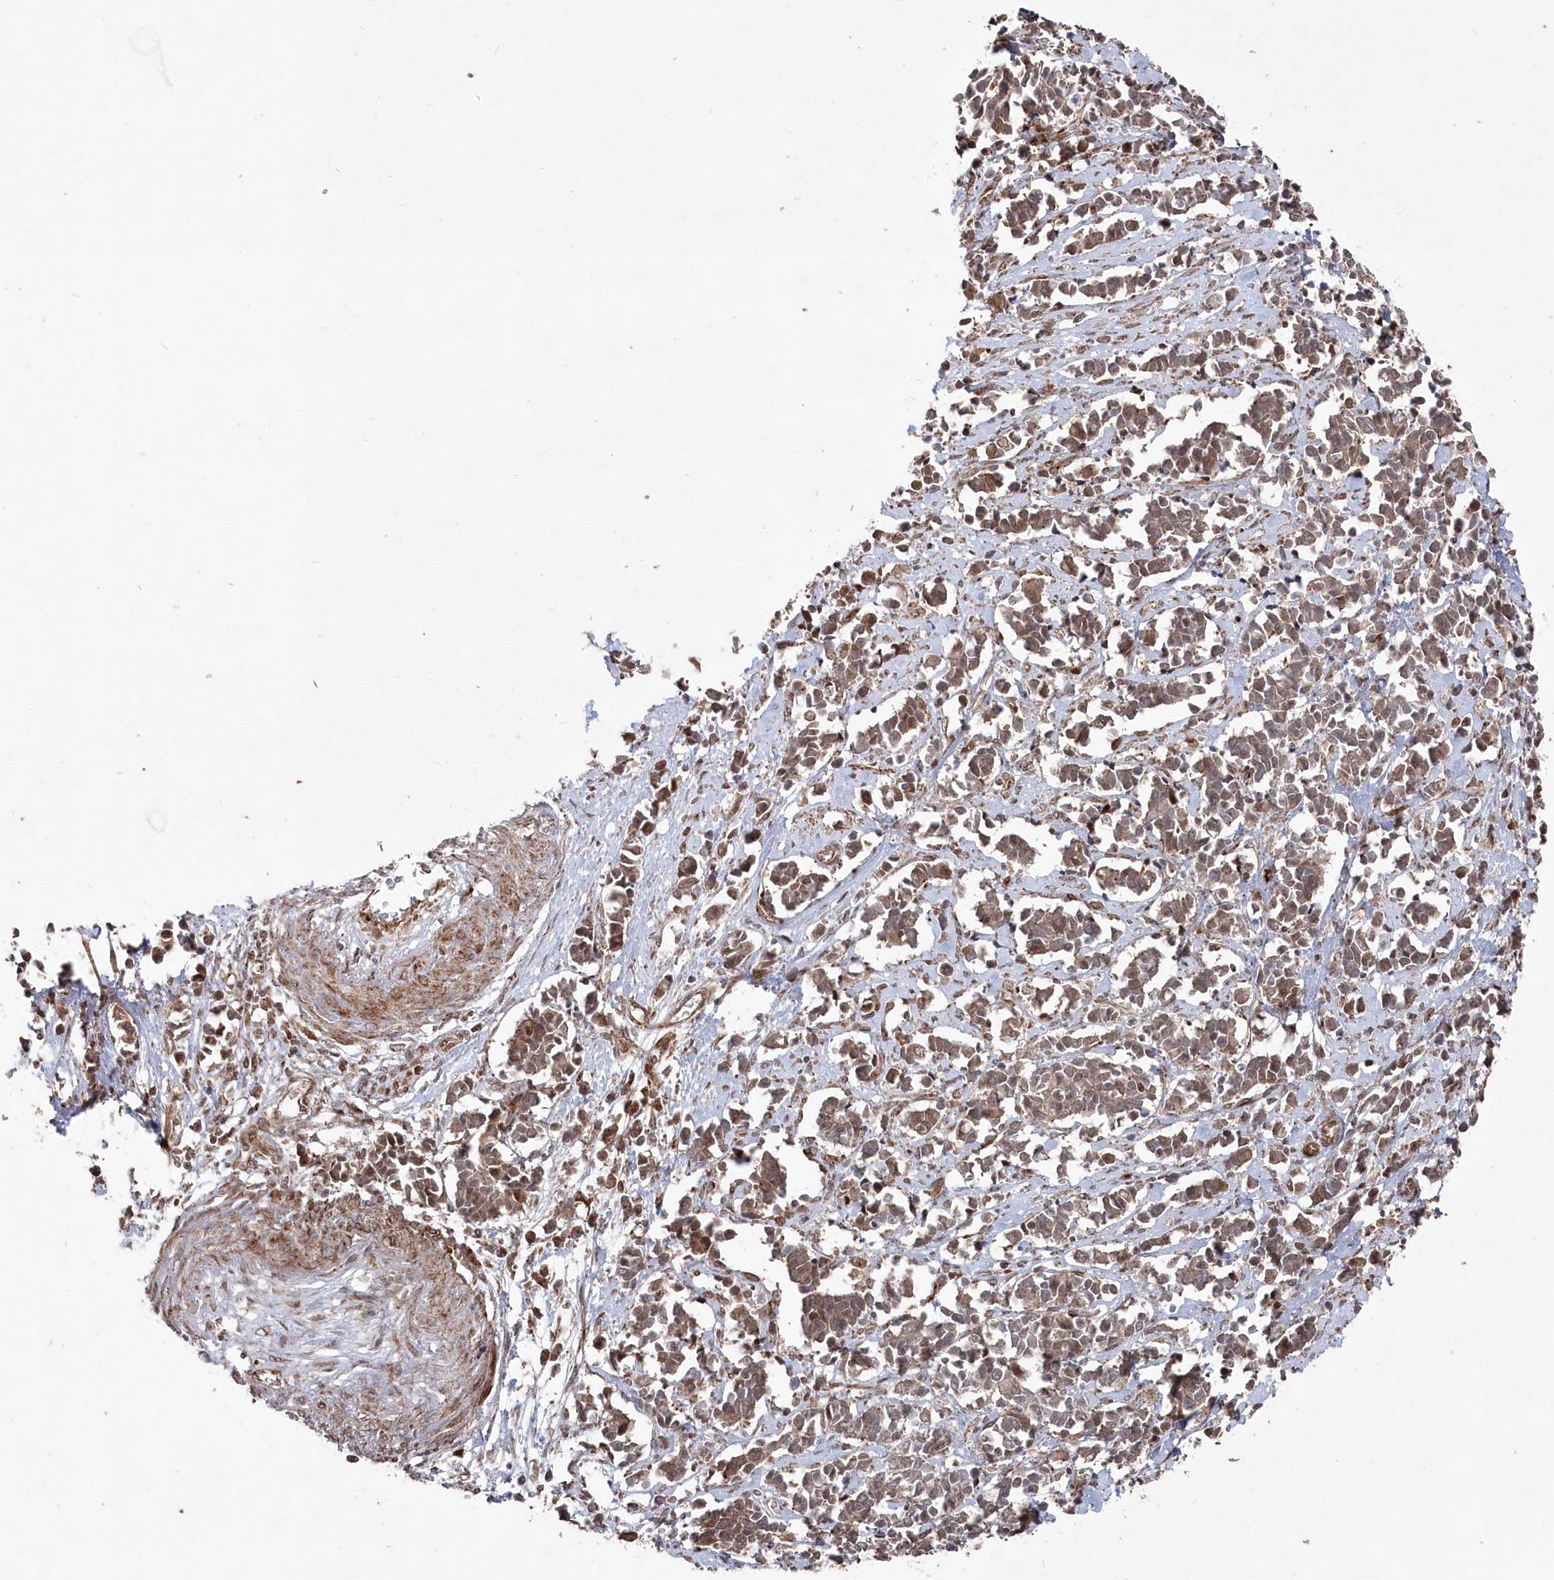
{"staining": {"intensity": "moderate", "quantity": ">75%", "location": "cytoplasmic/membranous,nuclear"}, "tissue": "cervical cancer", "cell_type": "Tumor cells", "image_type": "cancer", "snomed": [{"axis": "morphology", "description": "Normal tissue, NOS"}, {"axis": "morphology", "description": "Squamous cell carcinoma, NOS"}, {"axis": "topography", "description": "Cervix"}], "caption": "Protein expression analysis of cervical cancer (squamous cell carcinoma) shows moderate cytoplasmic/membranous and nuclear positivity in approximately >75% of tumor cells.", "gene": "POLR3A", "patient": {"sex": "female", "age": 35}}